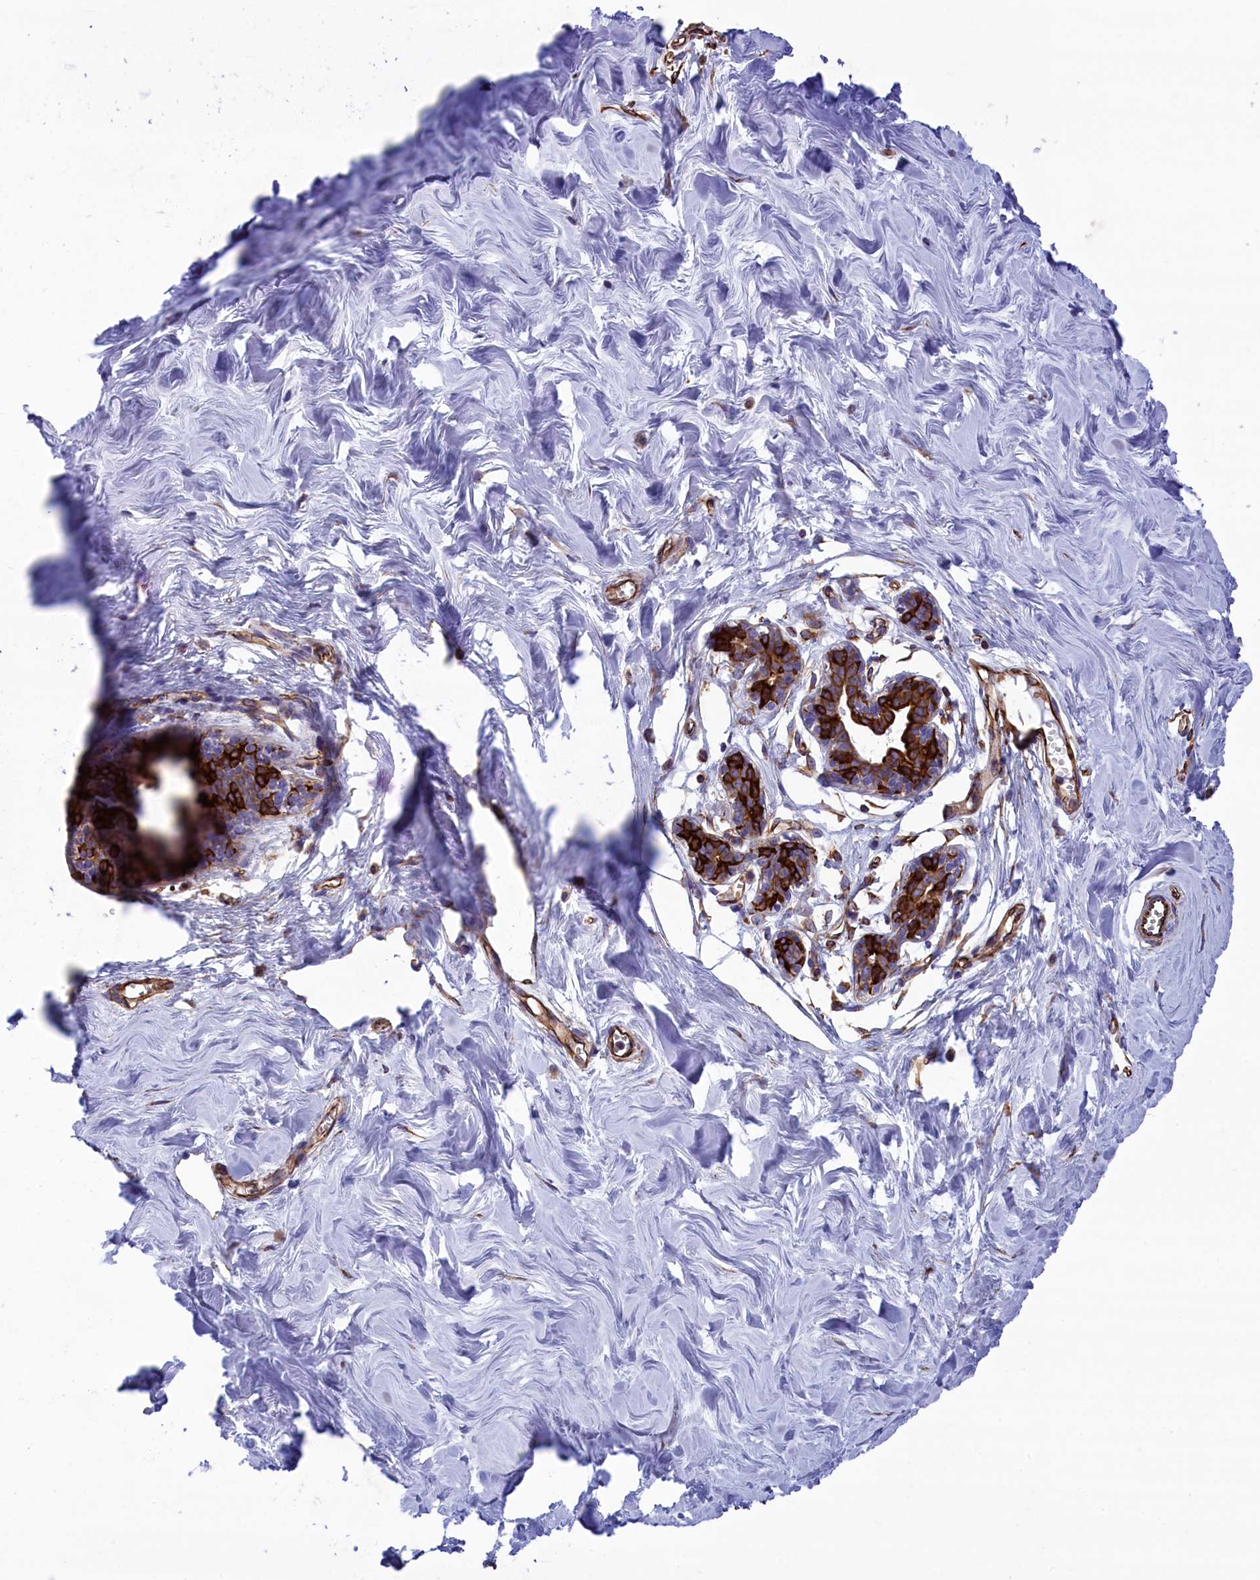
{"staining": {"intensity": "negative", "quantity": "none", "location": "none"}, "tissue": "breast", "cell_type": "Adipocytes", "image_type": "normal", "snomed": [{"axis": "morphology", "description": "Normal tissue, NOS"}, {"axis": "topography", "description": "Breast"}], "caption": "IHC histopathology image of unremarkable breast stained for a protein (brown), which exhibits no positivity in adipocytes. Brightfield microscopy of IHC stained with DAB (brown) and hematoxylin (blue), captured at high magnification.", "gene": "GATB", "patient": {"sex": "female", "age": 27}}